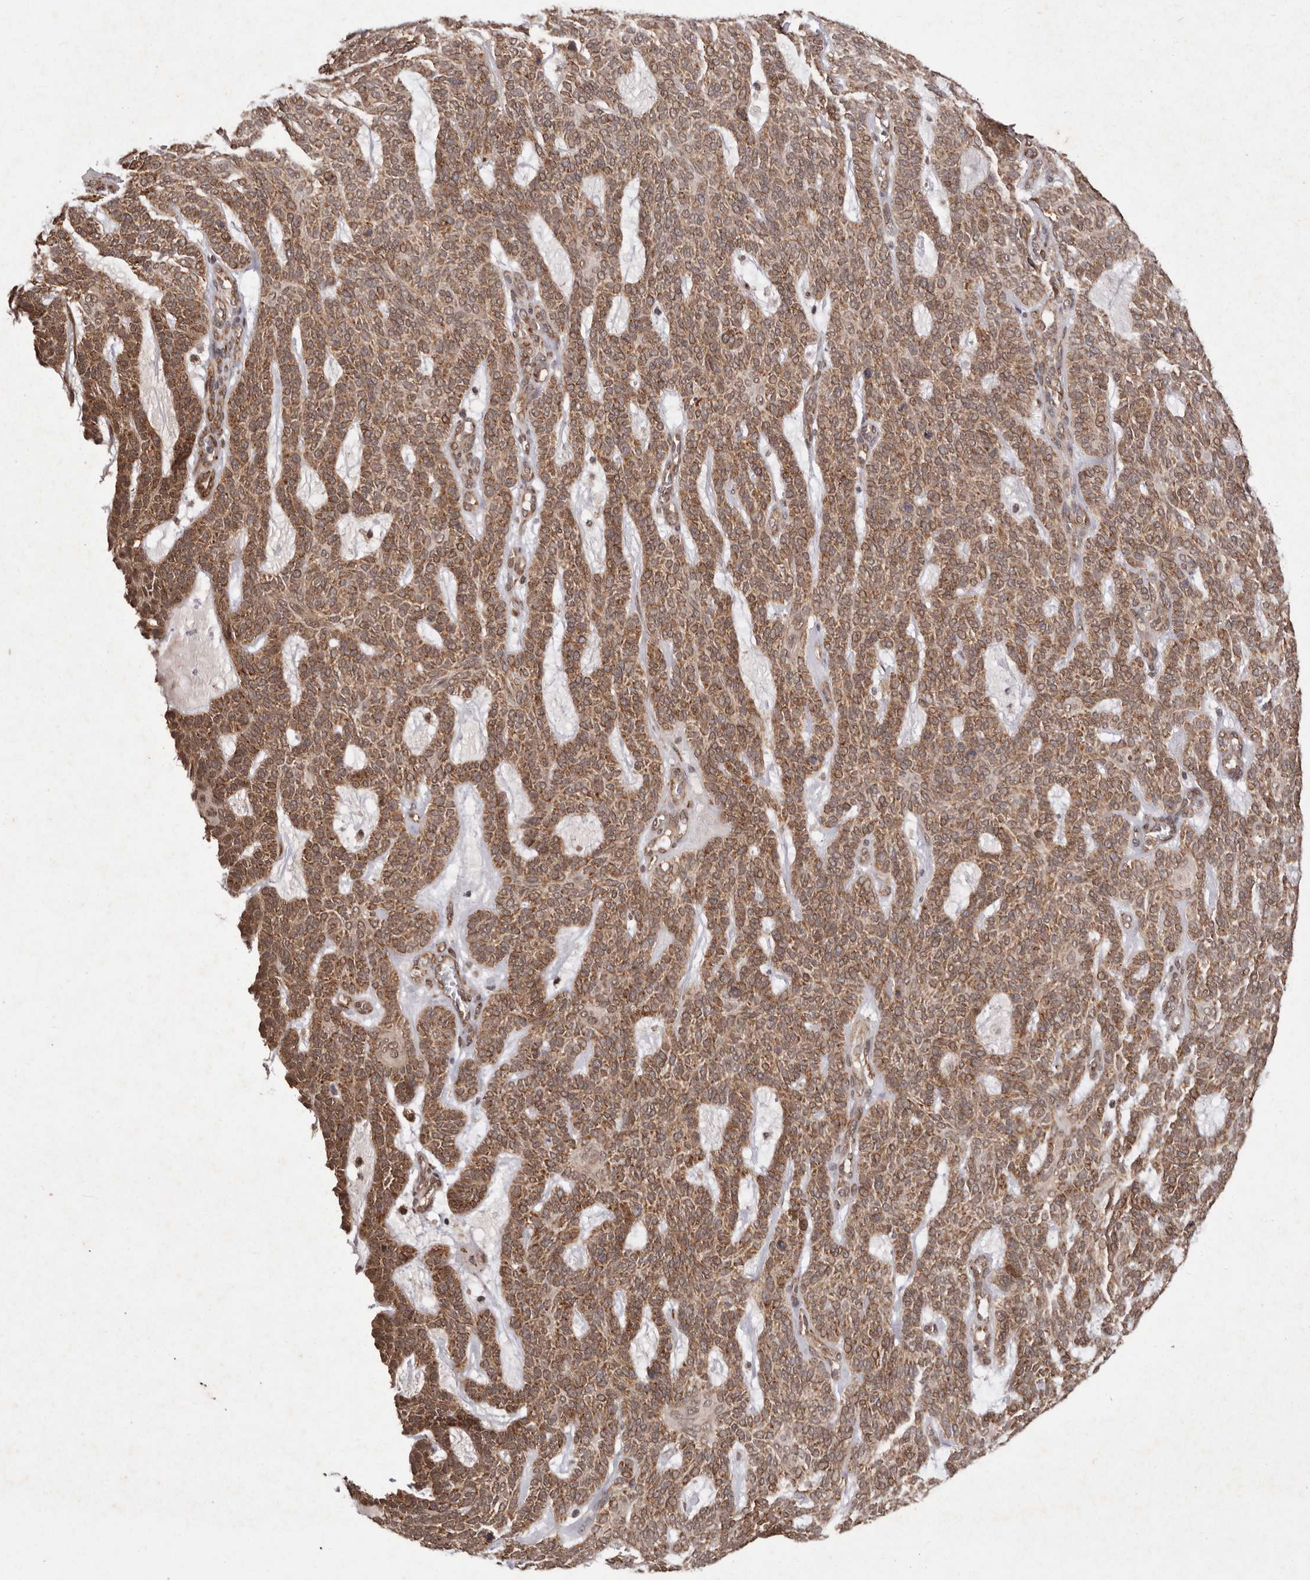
{"staining": {"intensity": "moderate", "quantity": ">75%", "location": "cytoplasmic/membranous"}, "tissue": "skin cancer", "cell_type": "Tumor cells", "image_type": "cancer", "snomed": [{"axis": "morphology", "description": "Squamous cell carcinoma, NOS"}, {"axis": "topography", "description": "Skin"}], "caption": "Protein analysis of skin cancer tissue displays moderate cytoplasmic/membranous positivity in about >75% of tumor cells. (Brightfield microscopy of DAB IHC at high magnification).", "gene": "LRGUK", "patient": {"sex": "female", "age": 90}}